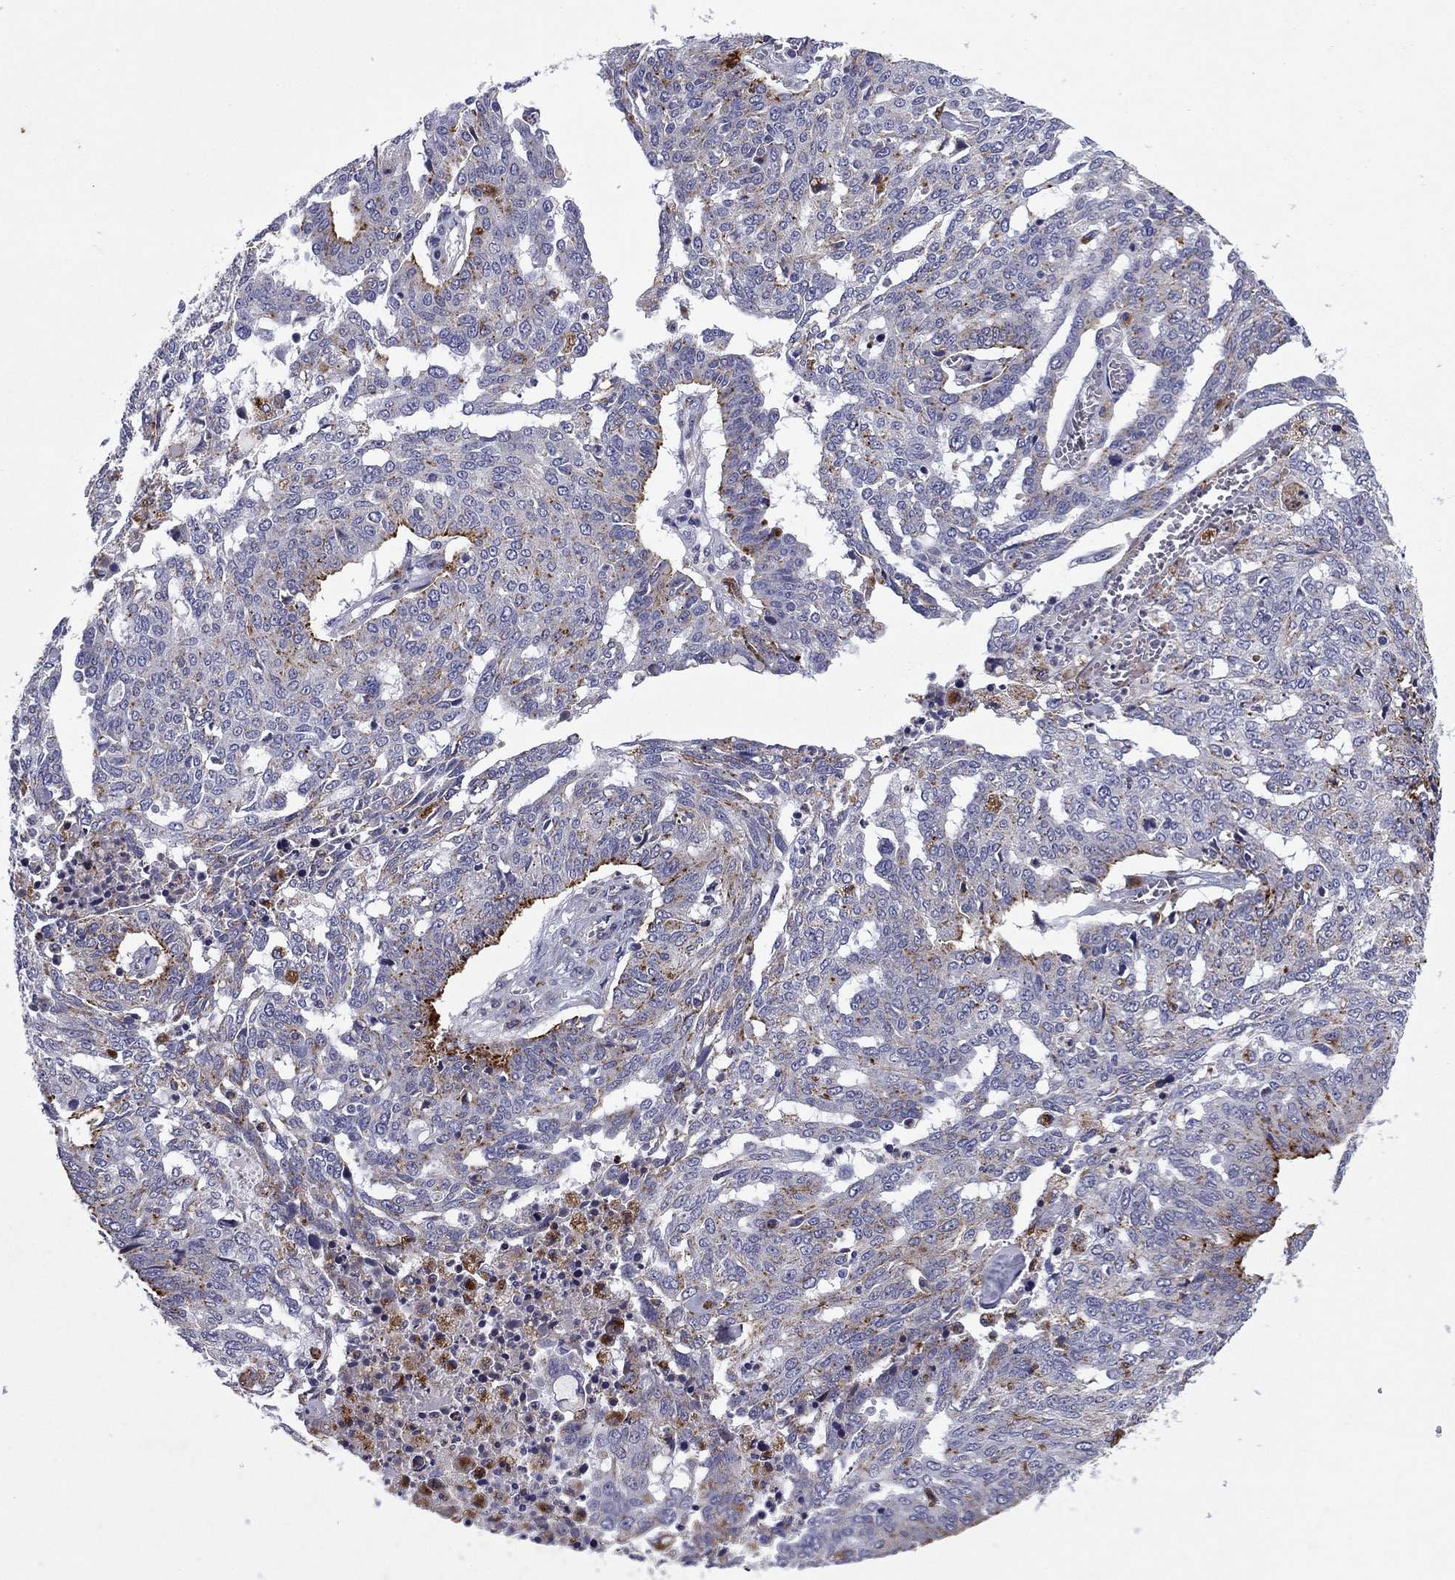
{"staining": {"intensity": "moderate", "quantity": "<25%", "location": "cytoplasmic/membranous"}, "tissue": "ovarian cancer", "cell_type": "Tumor cells", "image_type": "cancer", "snomed": [{"axis": "morphology", "description": "Cystadenocarcinoma, serous, NOS"}, {"axis": "topography", "description": "Ovary"}], "caption": "The micrograph shows staining of serous cystadenocarcinoma (ovarian), revealing moderate cytoplasmic/membranous protein positivity (brown color) within tumor cells.", "gene": "MADCAM1", "patient": {"sex": "female", "age": 67}}